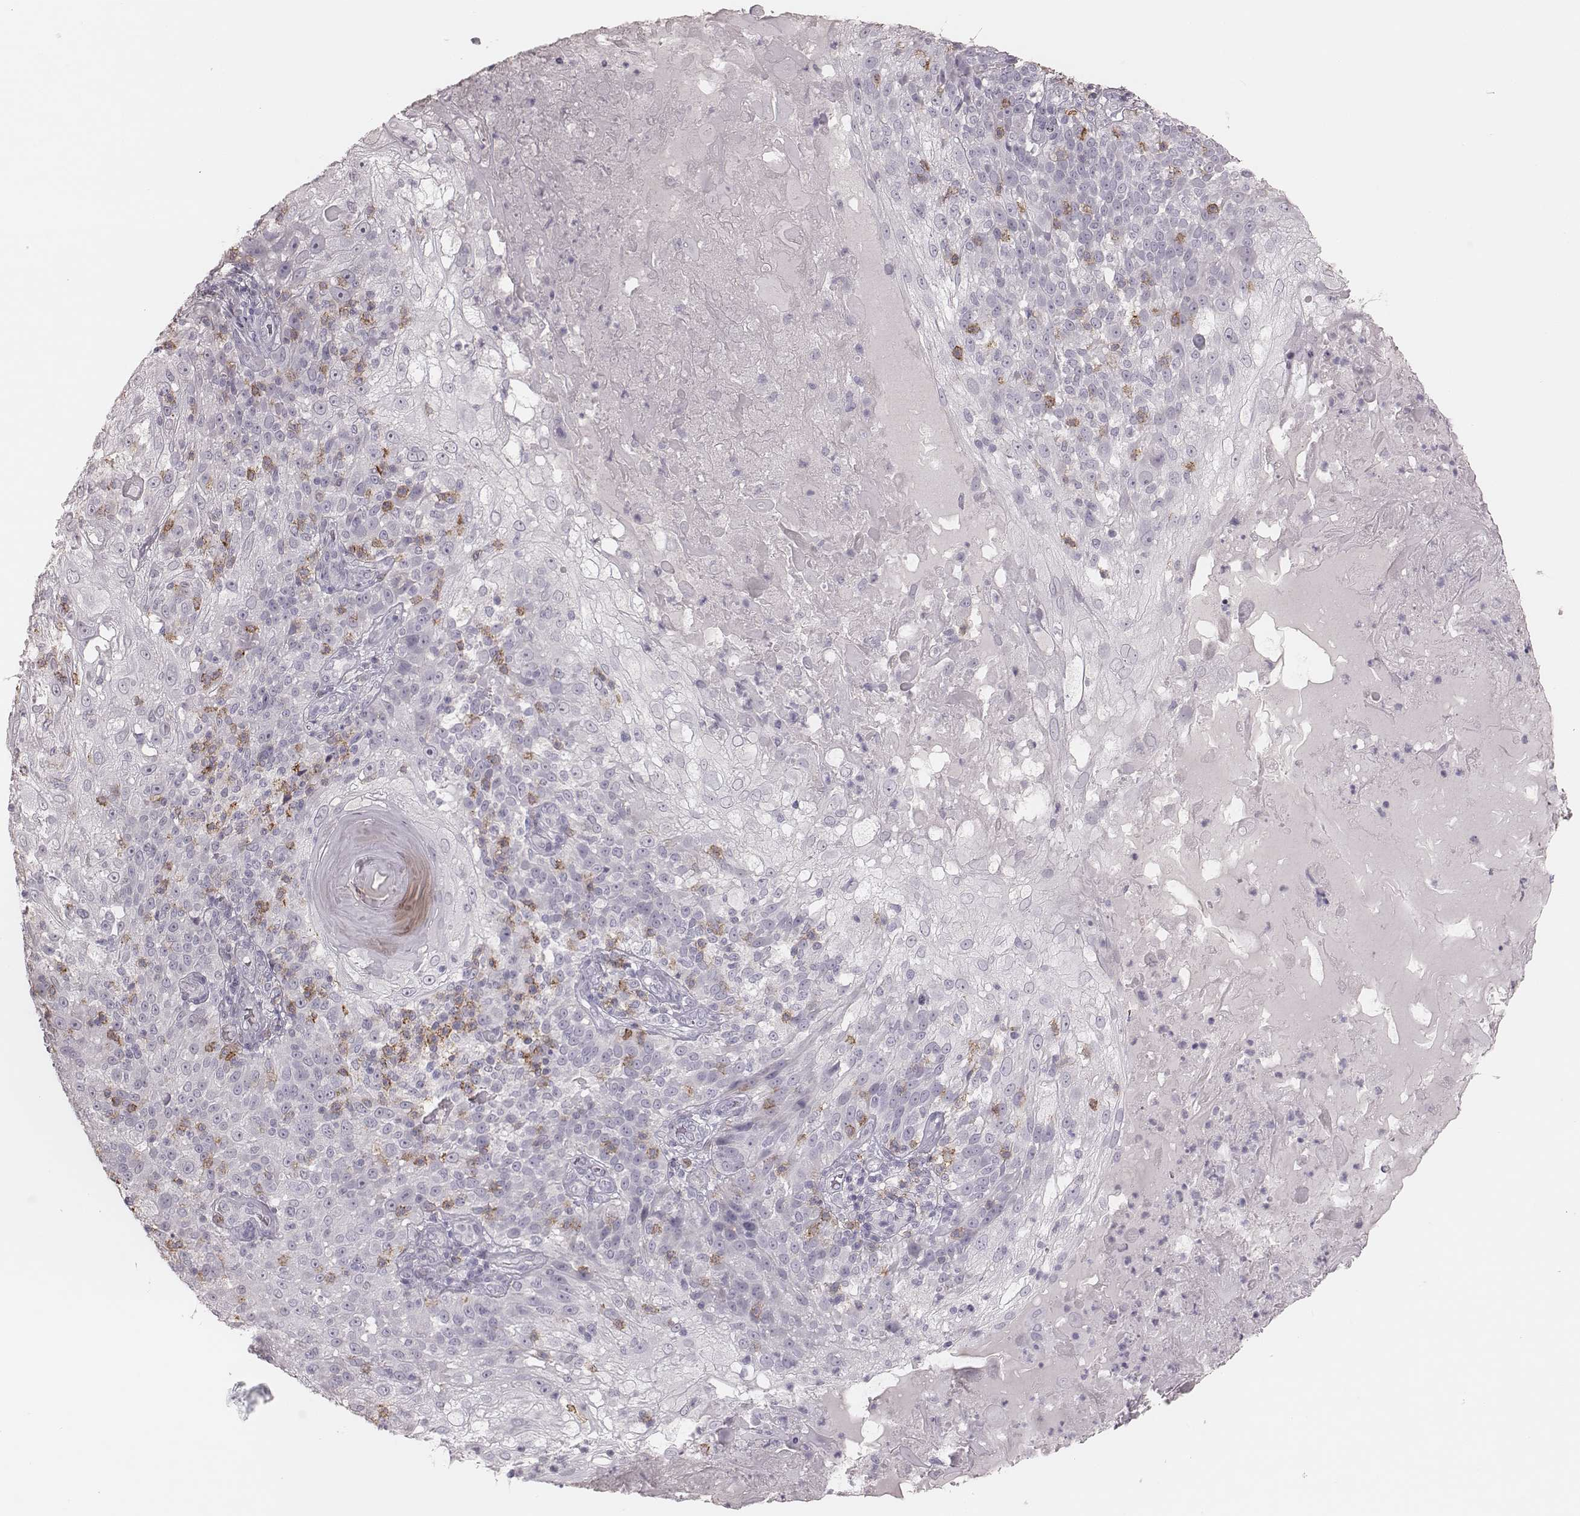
{"staining": {"intensity": "negative", "quantity": "none", "location": "none"}, "tissue": "skin cancer", "cell_type": "Tumor cells", "image_type": "cancer", "snomed": [{"axis": "morphology", "description": "Normal tissue, NOS"}, {"axis": "morphology", "description": "Squamous cell carcinoma, NOS"}, {"axis": "topography", "description": "Skin"}], "caption": "This is an immunohistochemistry (IHC) histopathology image of skin squamous cell carcinoma. There is no staining in tumor cells.", "gene": "PDCD1", "patient": {"sex": "female", "age": 83}}